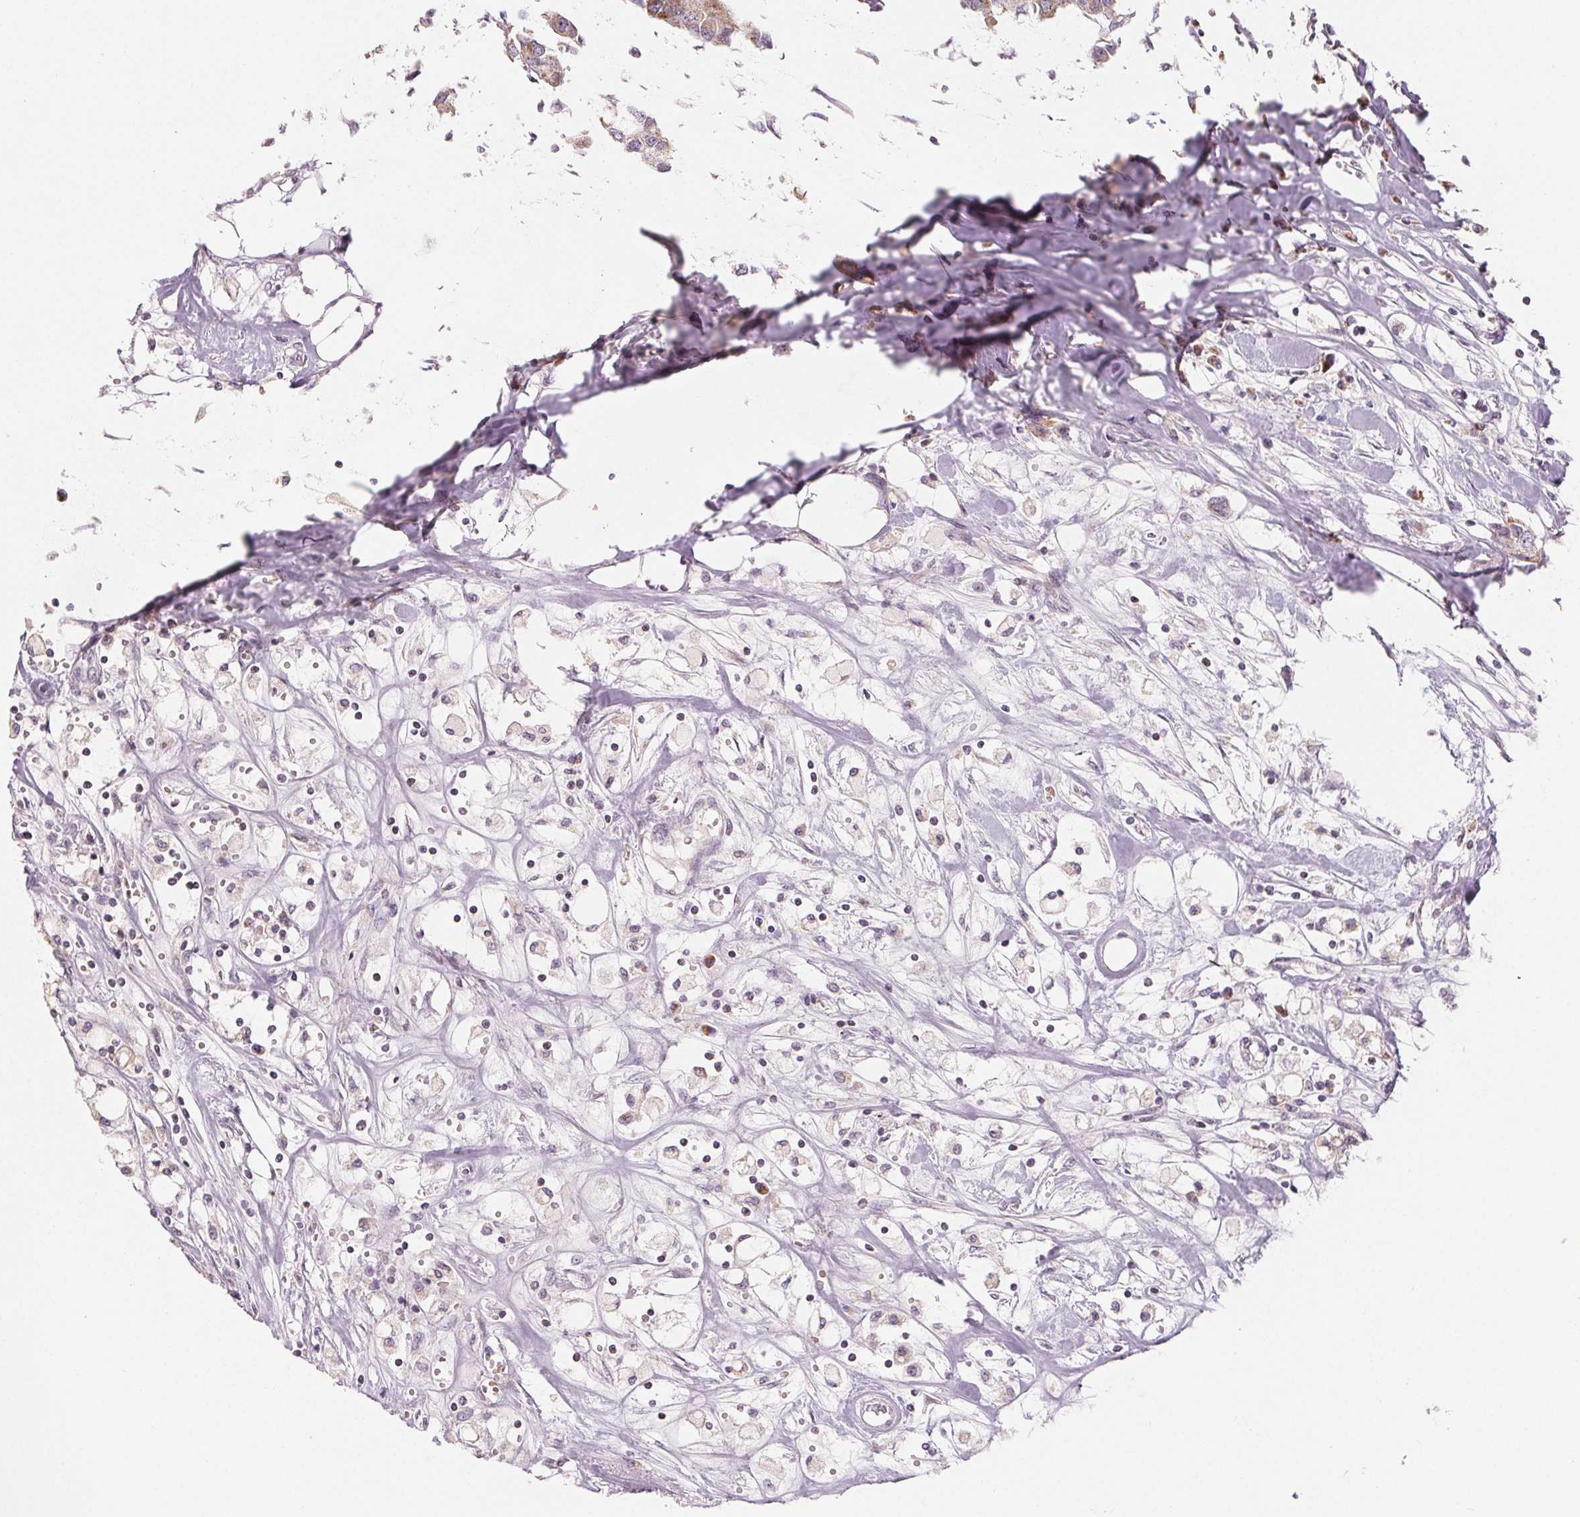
{"staining": {"intensity": "negative", "quantity": "none", "location": "none"}, "tissue": "breast cancer", "cell_type": "Tumor cells", "image_type": "cancer", "snomed": [{"axis": "morphology", "description": "Duct carcinoma"}, {"axis": "topography", "description": "Breast"}], "caption": "Tumor cells show no significant staining in breast invasive ductal carcinoma.", "gene": "HINT2", "patient": {"sex": "female", "age": 80}}